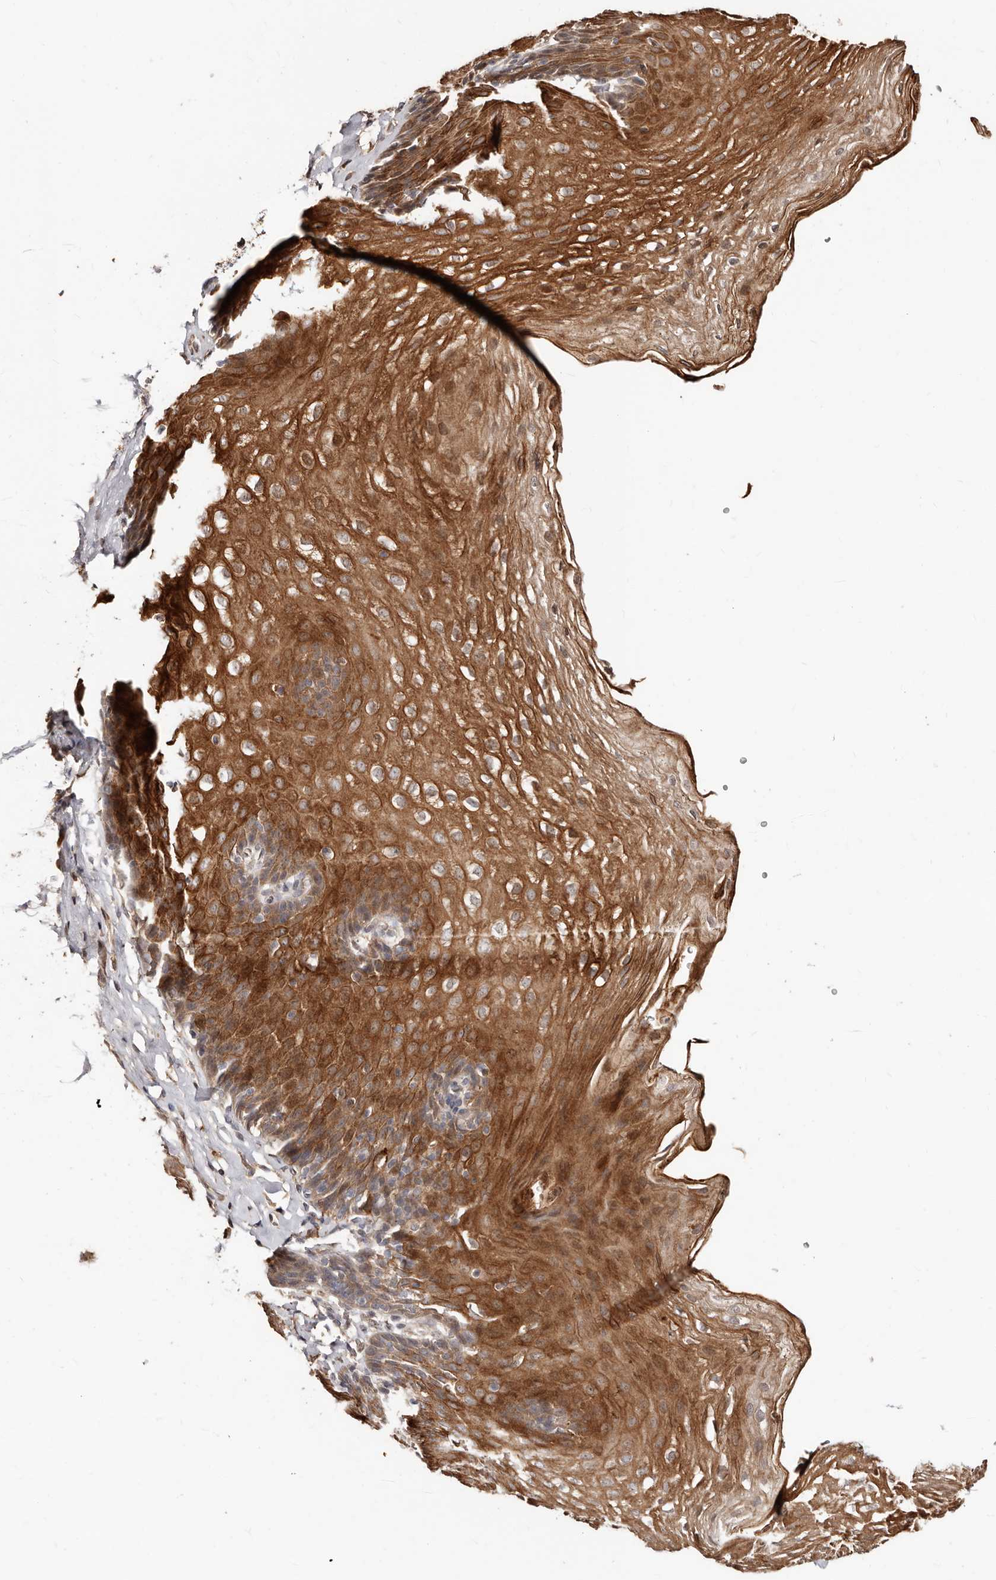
{"staining": {"intensity": "strong", "quantity": ">75%", "location": "cytoplasmic/membranous"}, "tissue": "esophagus", "cell_type": "Squamous epithelial cells", "image_type": "normal", "snomed": [{"axis": "morphology", "description": "Normal tissue, NOS"}, {"axis": "topography", "description": "Esophagus"}], "caption": "A high-resolution histopathology image shows IHC staining of benign esophagus, which displays strong cytoplasmic/membranous positivity in about >75% of squamous epithelial cells. (Stains: DAB in brown, nuclei in blue, Microscopy: brightfield microscopy at high magnification).", "gene": "APOL6", "patient": {"sex": "female", "age": 66}}